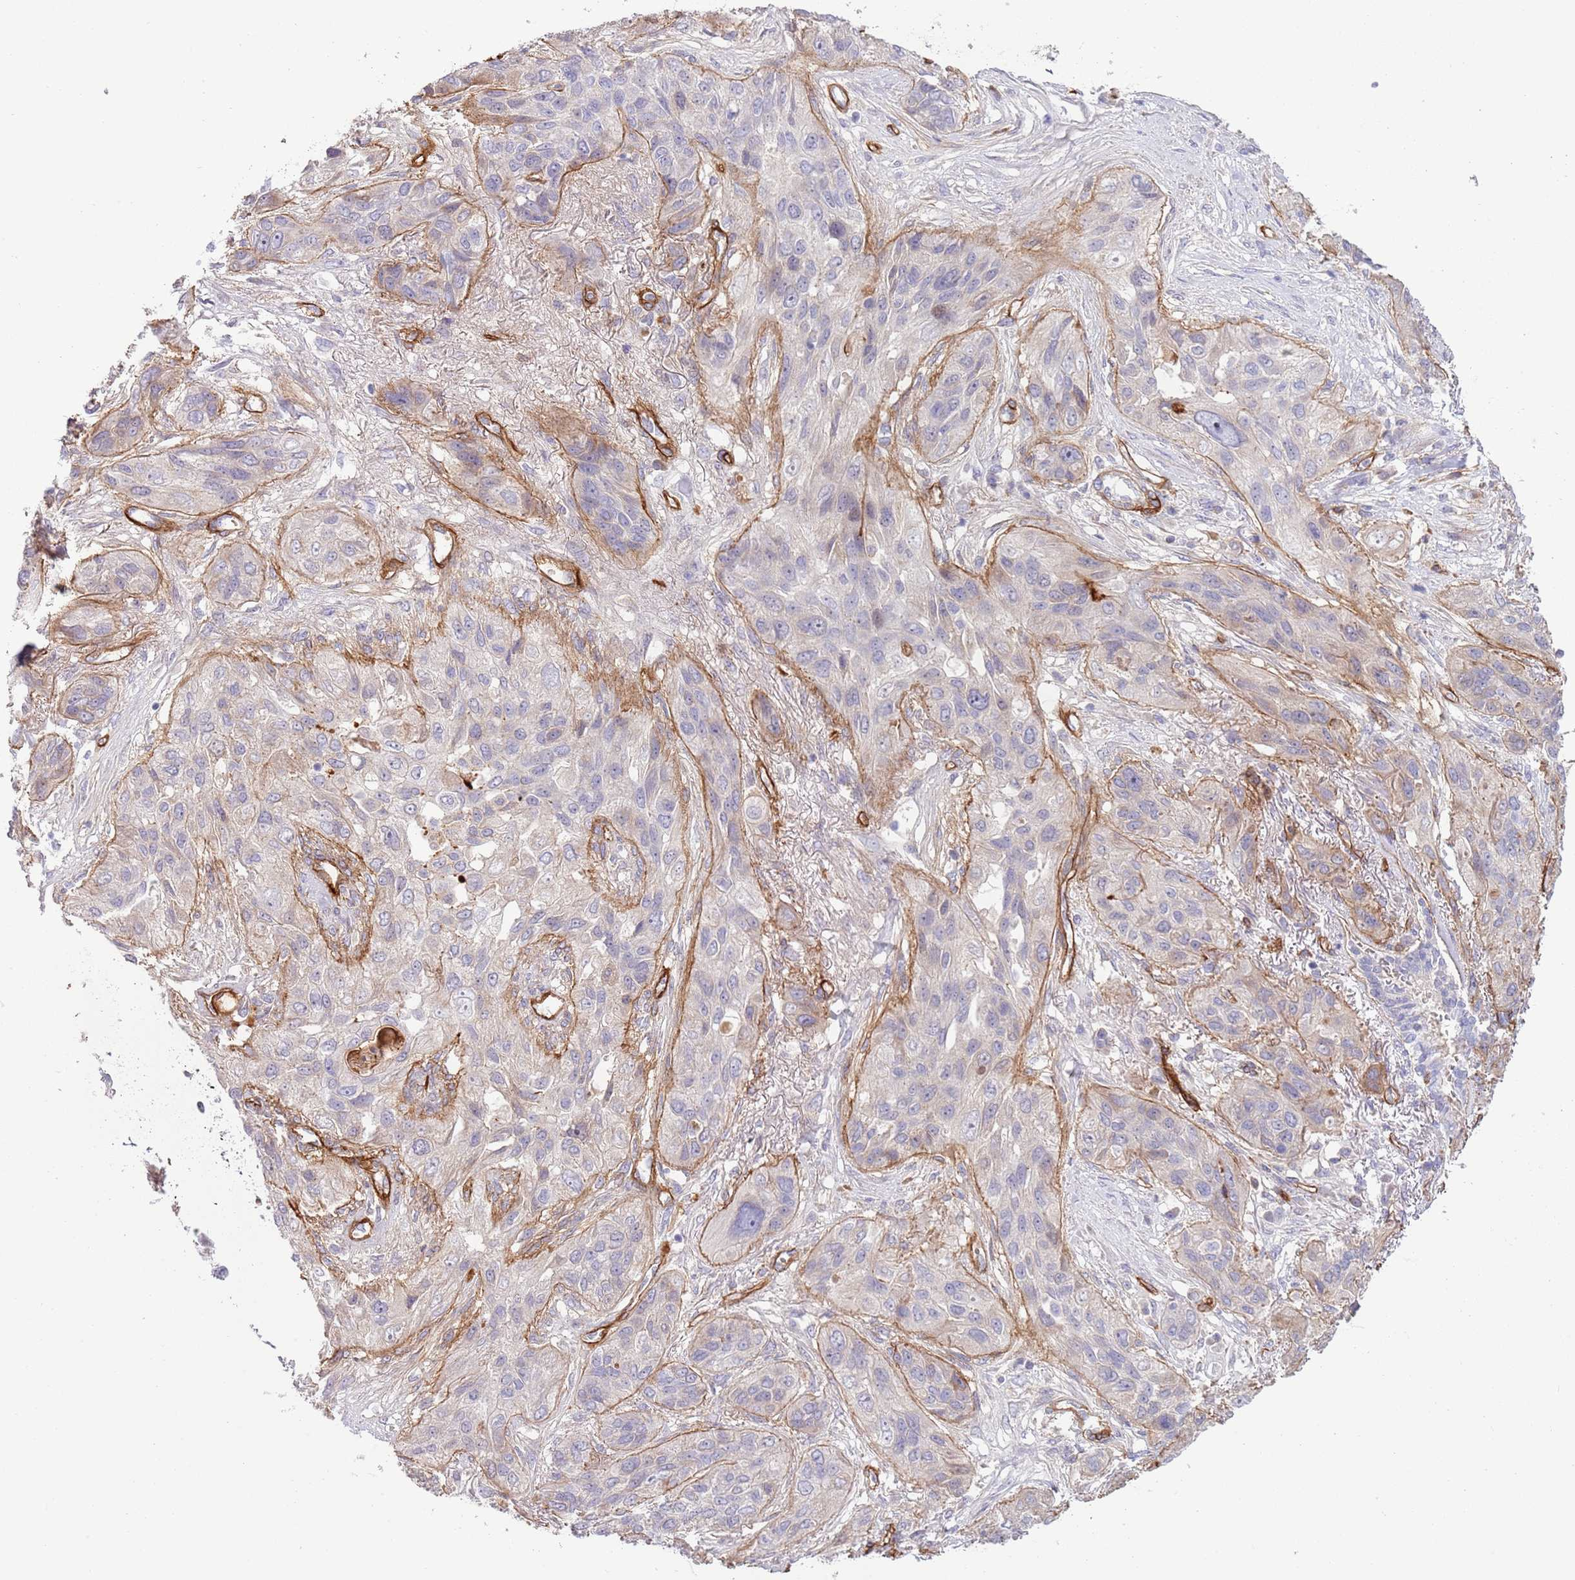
{"staining": {"intensity": "negative", "quantity": "none", "location": "none"}, "tissue": "lung cancer", "cell_type": "Tumor cells", "image_type": "cancer", "snomed": [{"axis": "morphology", "description": "Squamous cell carcinoma, NOS"}, {"axis": "topography", "description": "Lung"}], "caption": "High power microscopy micrograph of an IHC image of lung squamous cell carcinoma, revealing no significant positivity in tumor cells.", "gene": "TINAGL1", "patient": {"sex": "female", "age": 70}}